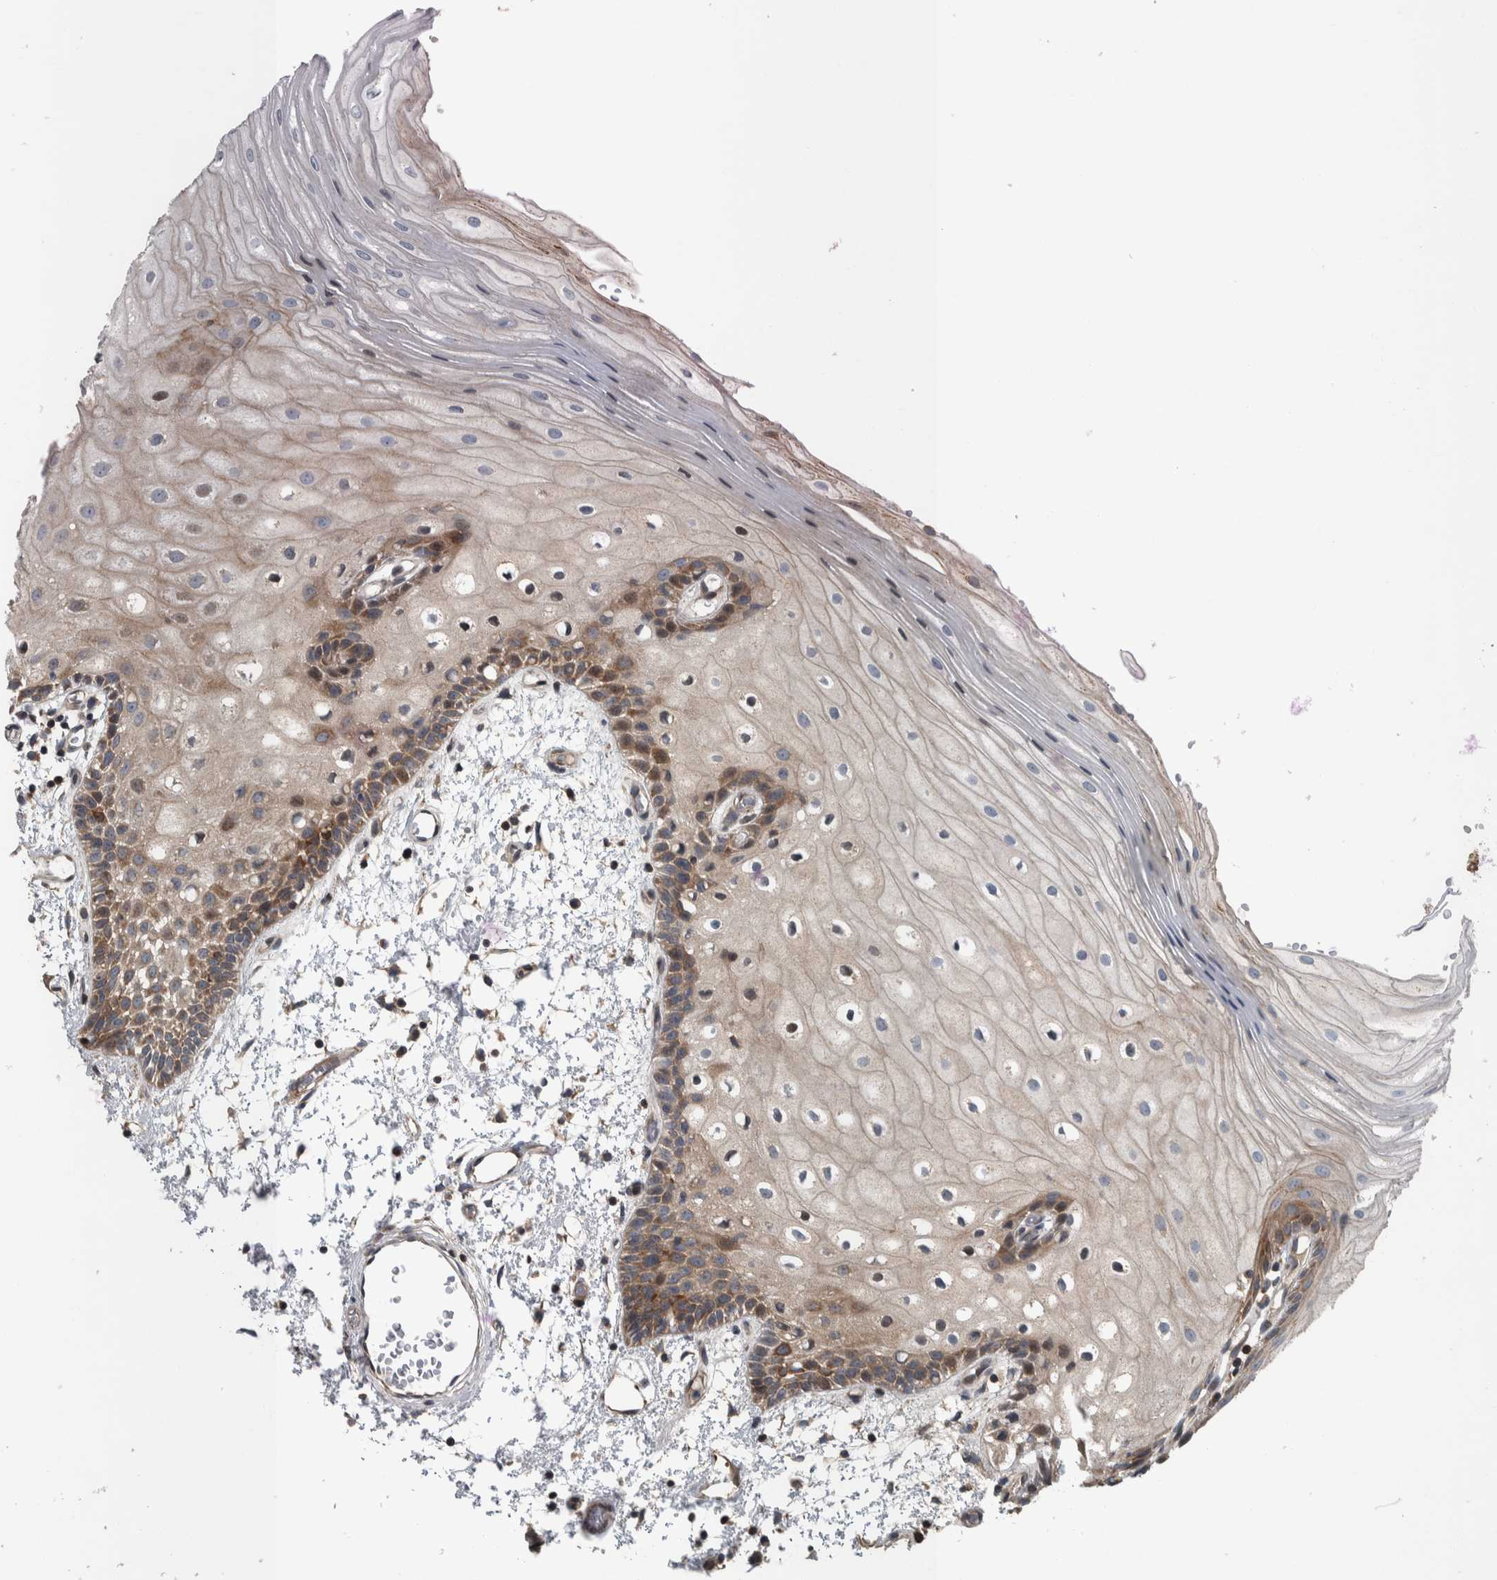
{"staining": {"intensity": "moderate", "quantity": ">75%", "location": "cytoplasmic/membranous"}, "tissue": "oral mucosa", "cell_type": "Squamous epithelial cells", "image_type": "normal", "snomed": [{"axis": "morphology", "description": "Normal tissue, NOS"}, {"axis": "topography", "description": "Oral tissue"}], "caption": "DAB immunohistochemical staining of normal oral mucosa shows moderate cytoplasmic/membranous protein staining in approximately >75% of squamous epithelial cells.", "gene": "BAIAP2L1", "patient": {"sex": "male", "age": 52}}